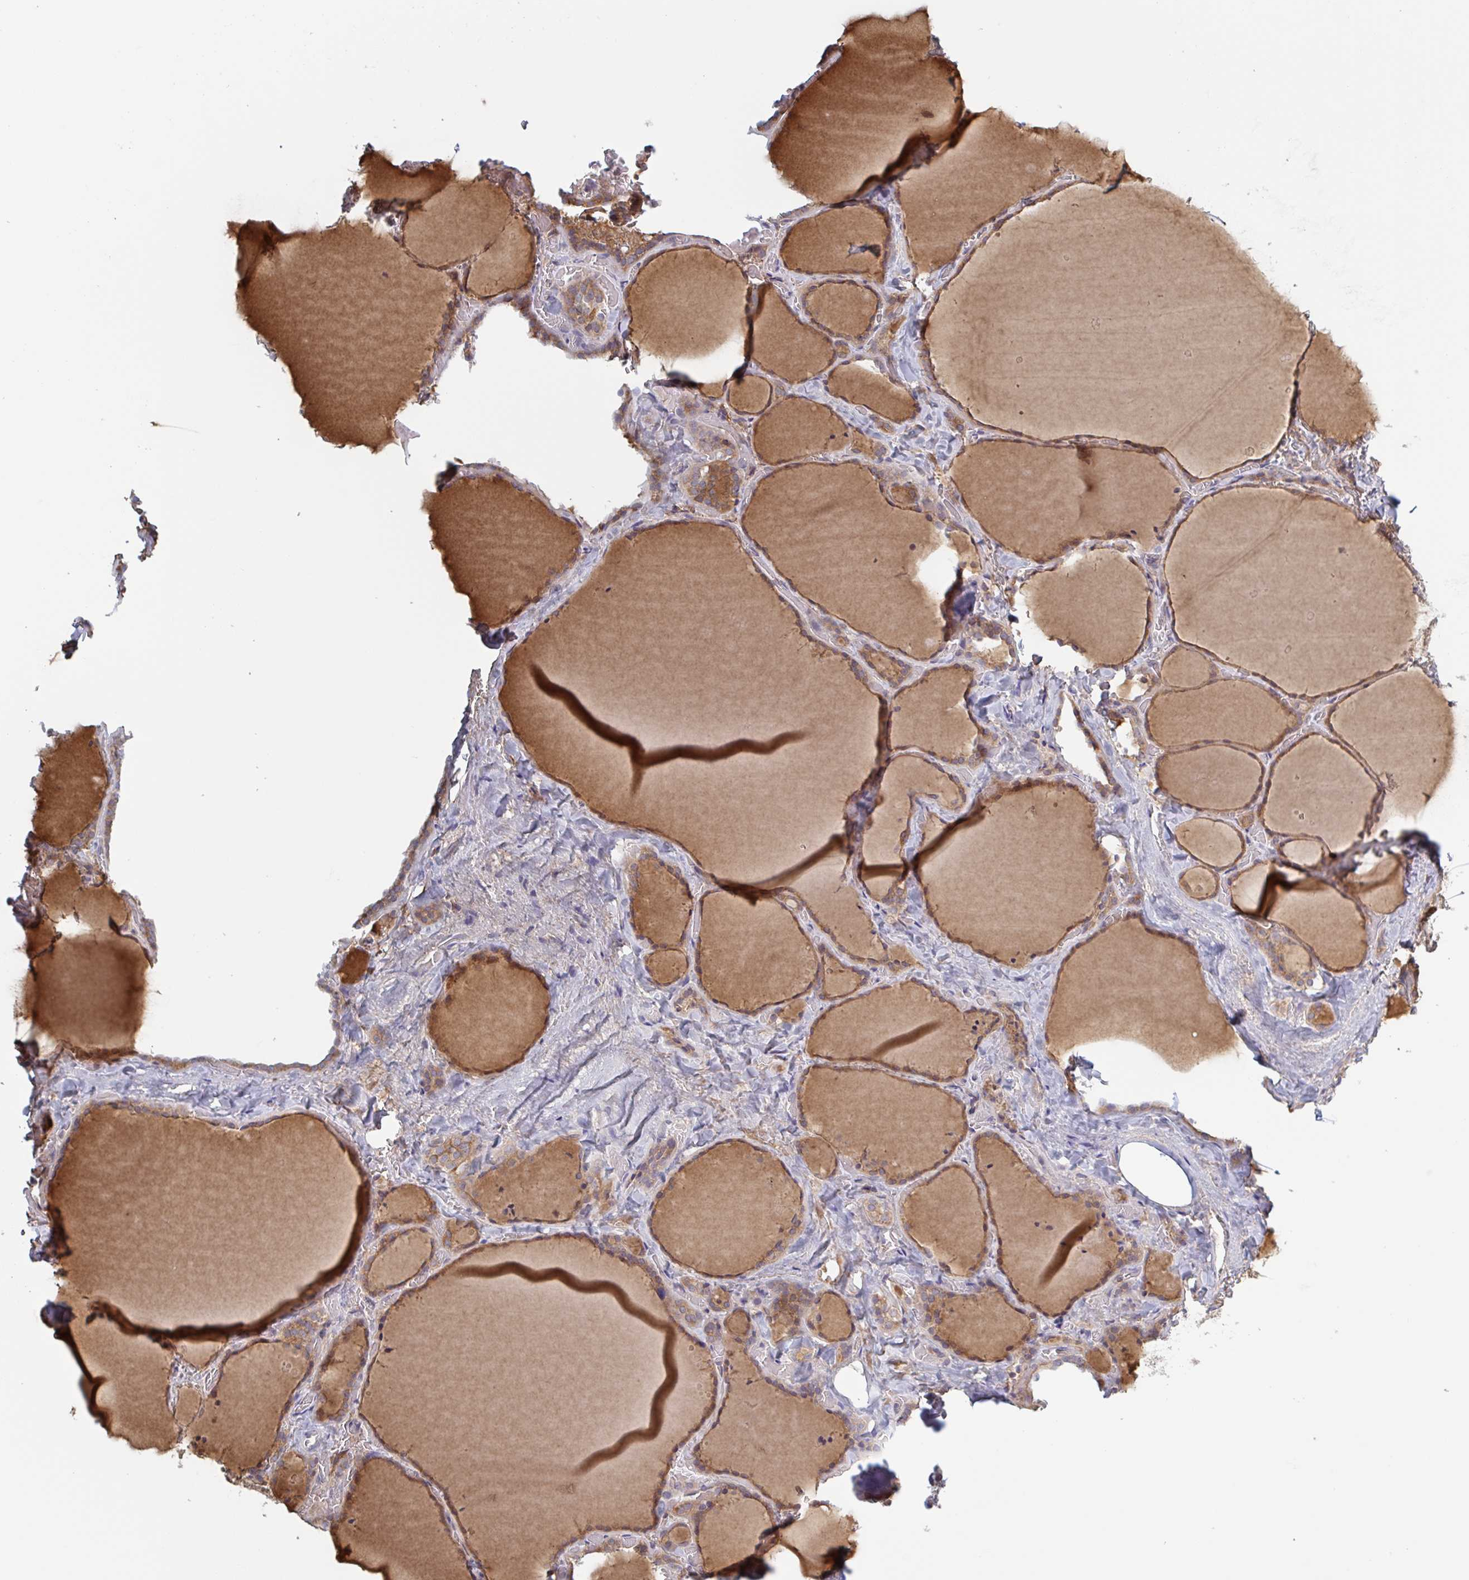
{"staining": {"intensity": "moderate", "quantity": ">75%", "location": "cytoplasmic/membranous"}, "tissue": "thyroid gland", "cell_type": "Glandular cells", "image_type": "normal", "snomed": [{"axis": "morphology", "description": "Normal tissue, NOS"}, {"axis": "topography", "description": "Thyroid gland"}], "caption": "Benign thyroid gland exhibits moderate cytoplasmic/membranous staining in approximately >75% of glandular cells (IHC, brightfield microscopy, high magnification)..", "gene": "SURF1", "patient": {"sex": "female", "age": 36}}